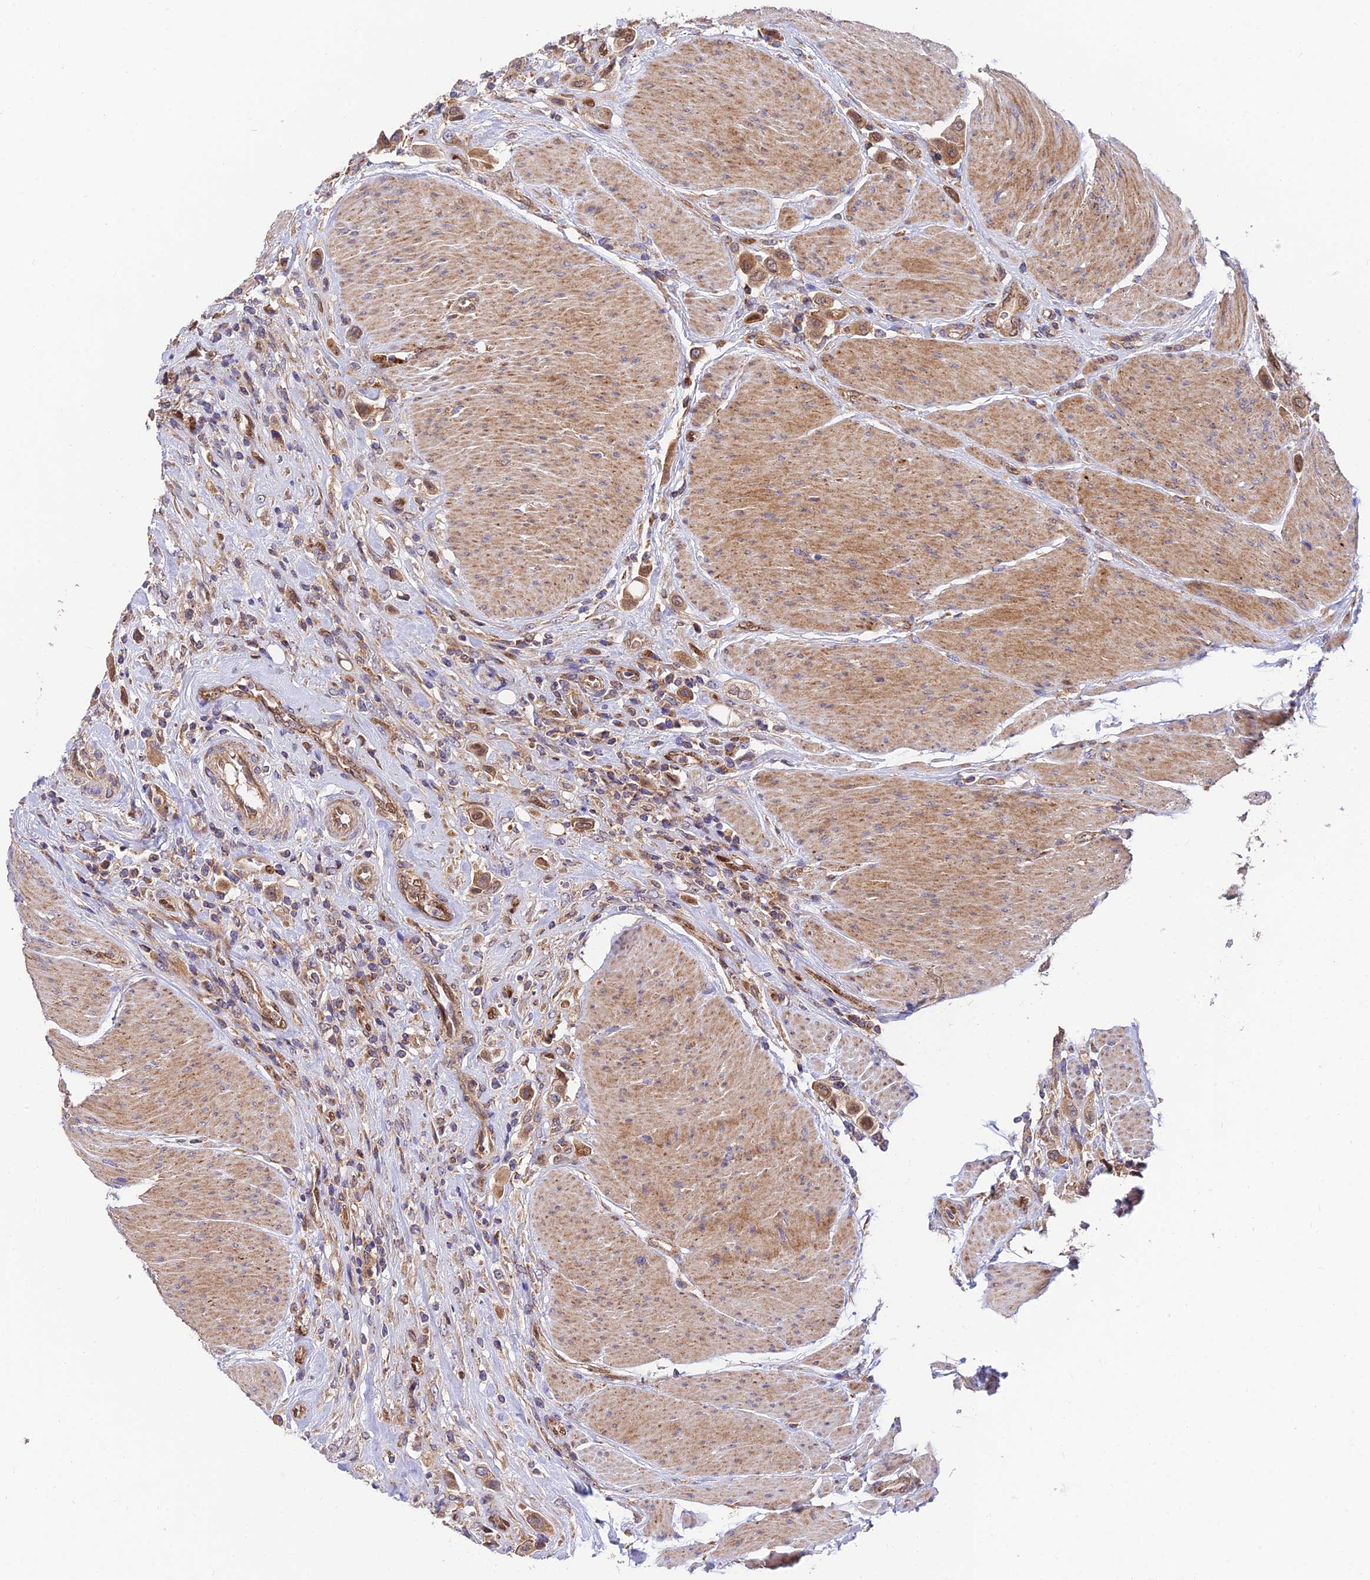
{"staining": {"intensity": "moderate", "quantity": ">75%", "location": "cytoplasmic/membranous"}, "tissue": "urothelial cancer", "cell_type": "Tumor cells", "image_type": "cancer", "snomed": [{"axis": "morphology", "description": "Urothelial carcinoma, High grade"}, {"axis": "topography", "description": "Urinary bladder"}], "caption": "Brown immunohistochemical staining in urothelial cancer exhibits moderate cytoplasmic/membranous staining in approximately >75% of tumor cells.", "gene": "PODNL1", "patient": {"sex": "male", "age": 50}}